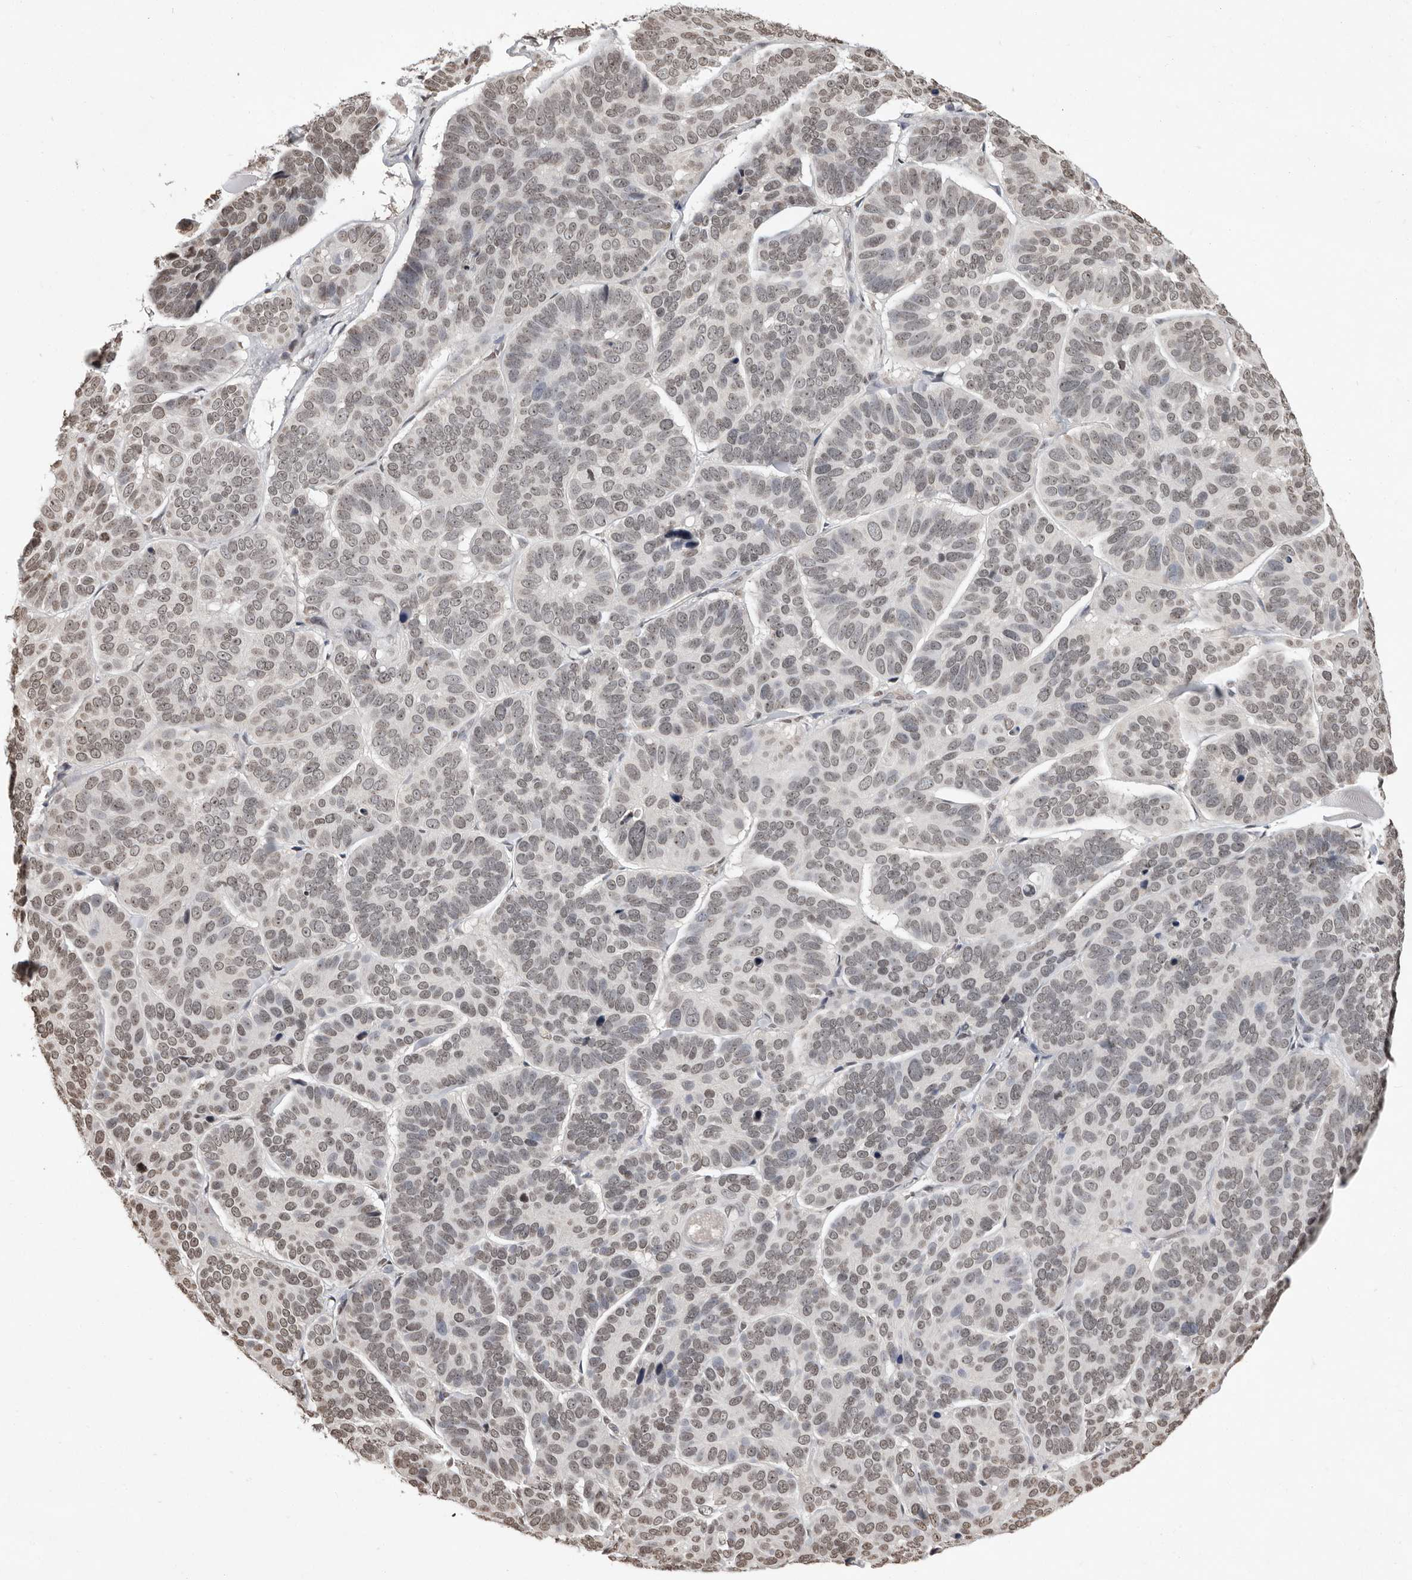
{"staining": {"intensity": "weak", "quantity": "25%-75%", "location": "nuclear"}, "tissue": "skin cancer", "cell_type": "Tumor cells", "image_type": "cancer", "snomed": [{"axis": "morphology", "description": "Basal cell carcinoma"}, {"axis": "topography", "description": "Skin"}], "caption": "IHC photomicrograph of neoplastic tissue: human basal cell carcinoma (skin) stained using IHC demonstrates low levels of weak protein expression localized specifically in the nuclear of tumor cells, appearing as a nuclear brown color.", "gene": "WDR45", "patient": {"sex": "male", "age": 62}}